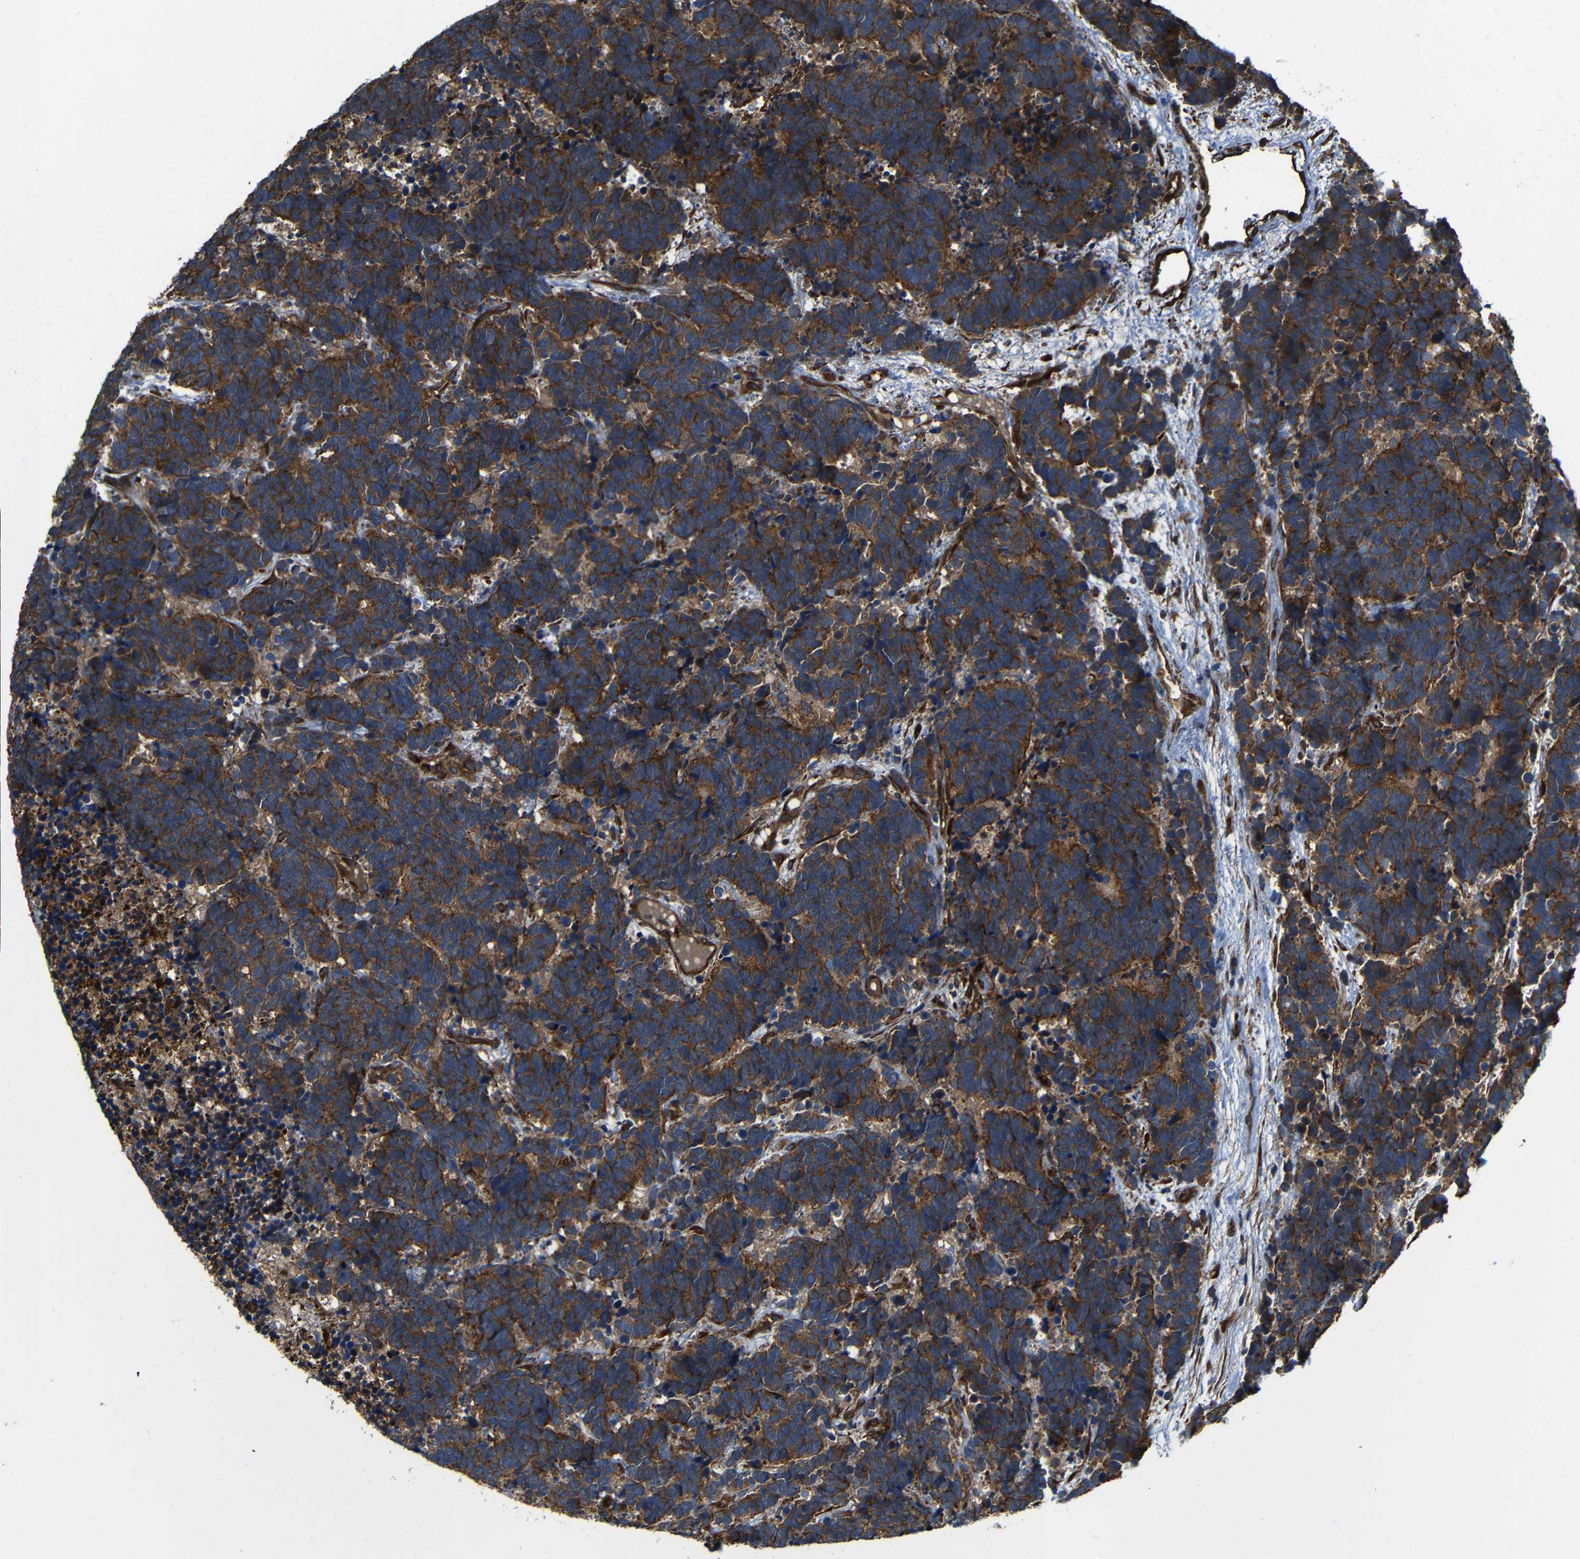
{"staining": {"intensity": "moderate", "quantity": ">75%", "location": "cytoplasmic/membranous"}, "tissue": "carcinoid", "cell_type": "Tumor cells", "image_type": "cancer", "snomed": [{"axis": "morphology", "description": "Carcinoma, NOS"}, {"axis": "morphology", "description": "Carcinoid, malignant, NOS"}, {"axis": "topography", "description": "Urinary bladder"}], "caption": "A brown stain shows moderate cytoplasmic/membranous expression of a protein in human carcinoid tumor cells.", "gene": "PTCH1", "patient": {"sex": "male", "age": 57}}